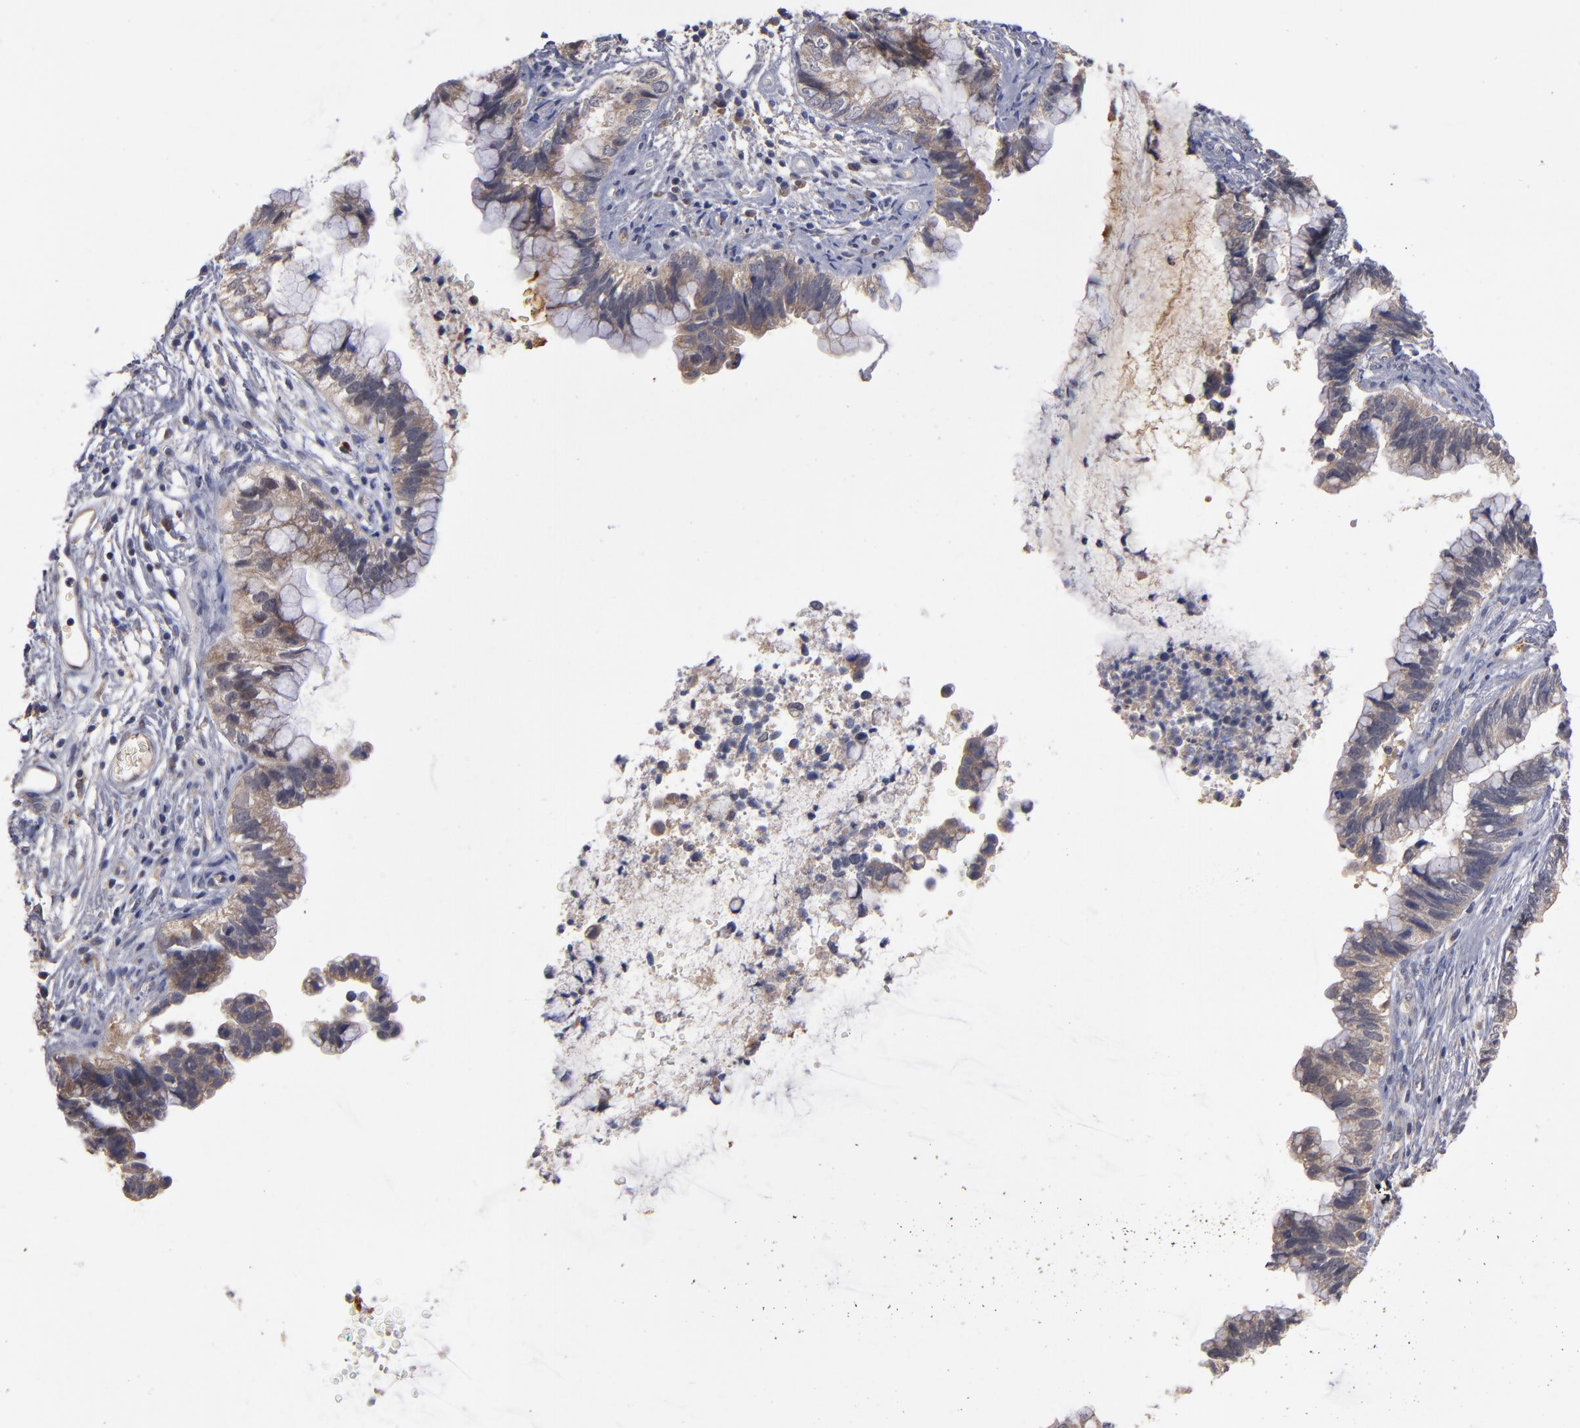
{"staining": {"intensity": "weak", "quantity": "25%-75%", "location": "cytoplasmic/membranous"}, "tissue": "cervical cancer", "cell_type": "Tumor cells", "image_type": "cancer", "snomed": [{"axis": "morphology", "description": "Adenocarcinoma, NOS"}, {"axis": "topography", "description": "Cervix"}], "caption": "Human adenocarcinoma (cervical) stained with a protein marker reveals weak staining in tumor cells.", "gene": "EXD2", "patient": {"sex": "female", "age": 44}}